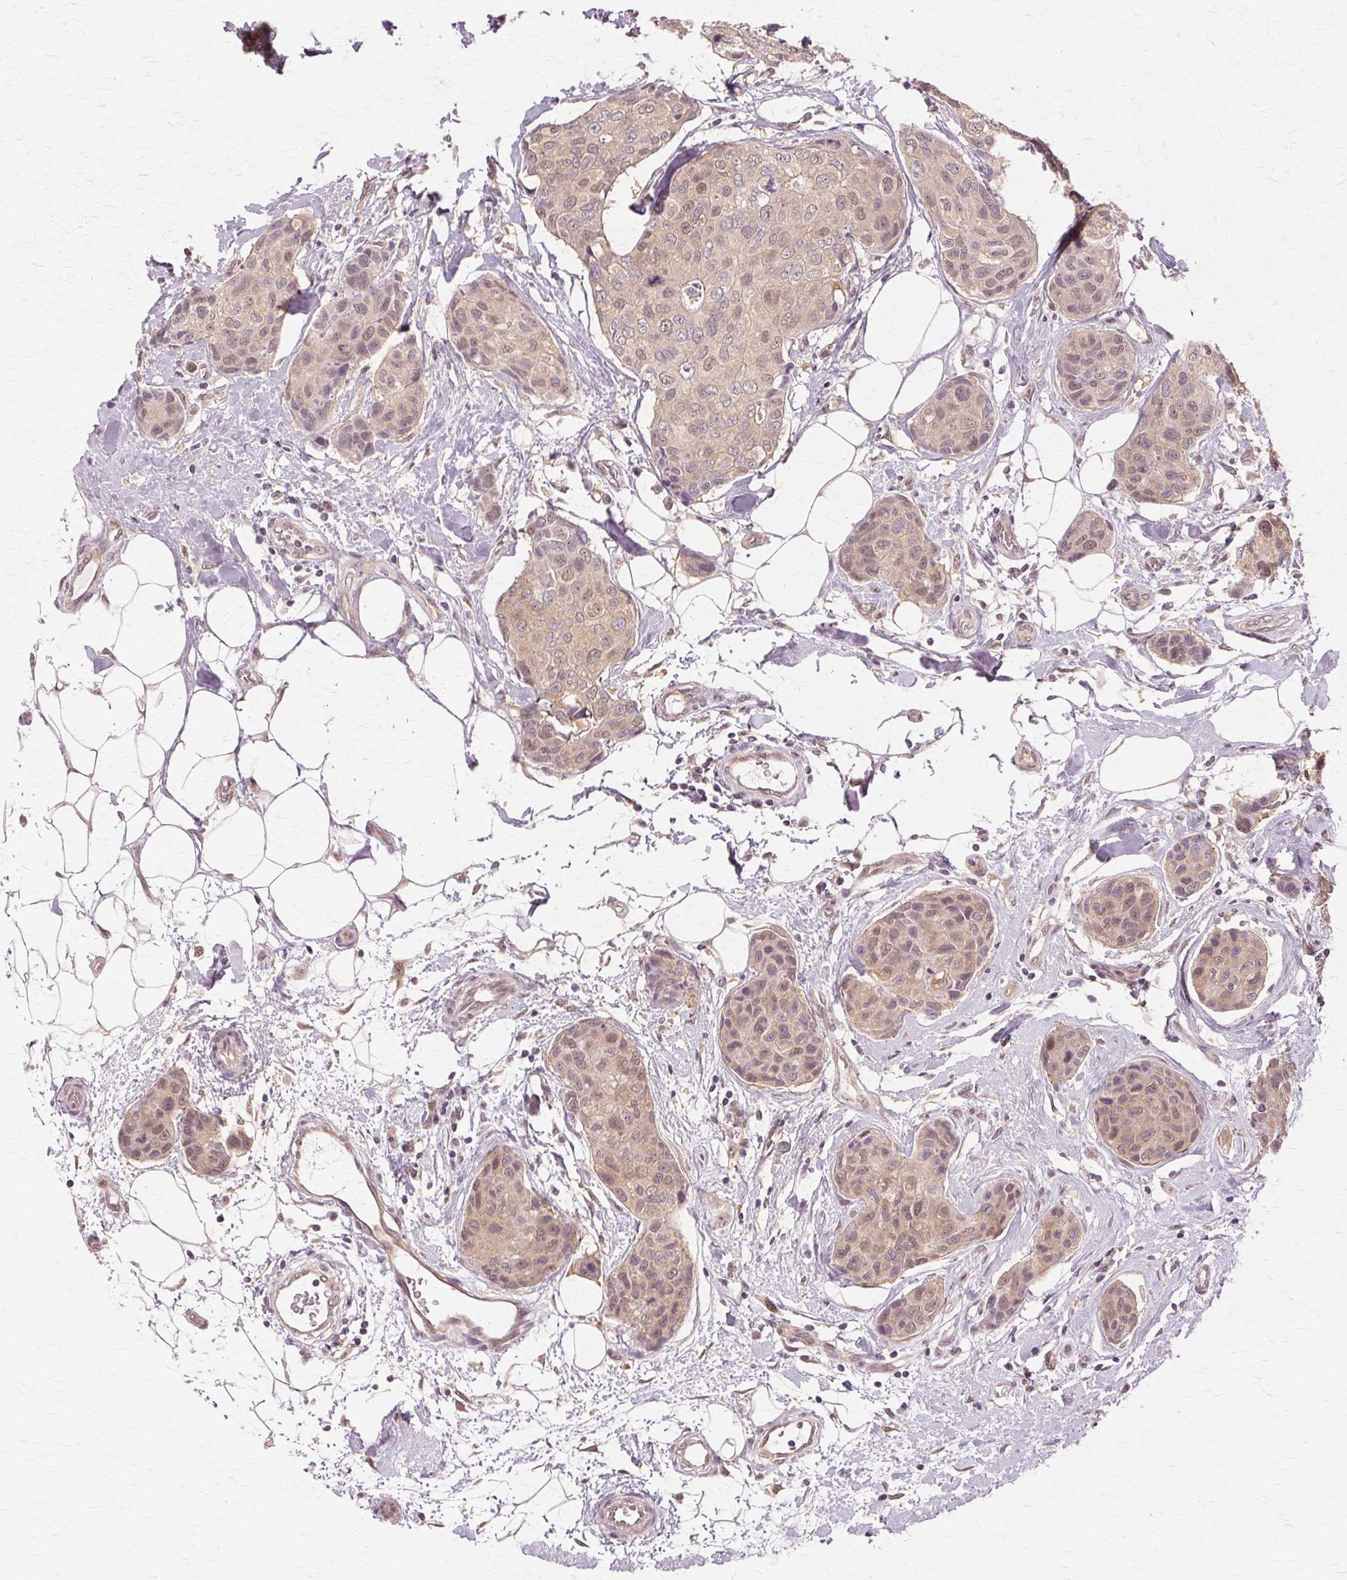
{"staining": {"intensity": "weak", "quantity": ">75%", "location": "nuclear"}, "tissue": "breast cancer", "cell_type": "Tumor cells", "image_type": "cancer", "snomed": [{"axis": "morphology", "description": "Duct carcinoma"}, {"axis": "topography", "description": "Breast"}], "caption": "This is an image of immunohistochemistry staining of breast cancer (invasive ductal carcinoma), which shows weak expression in the nuclear of tumor cells.", "gene": "PRMT5", "patient": {"sex": "female", "age": 80}}